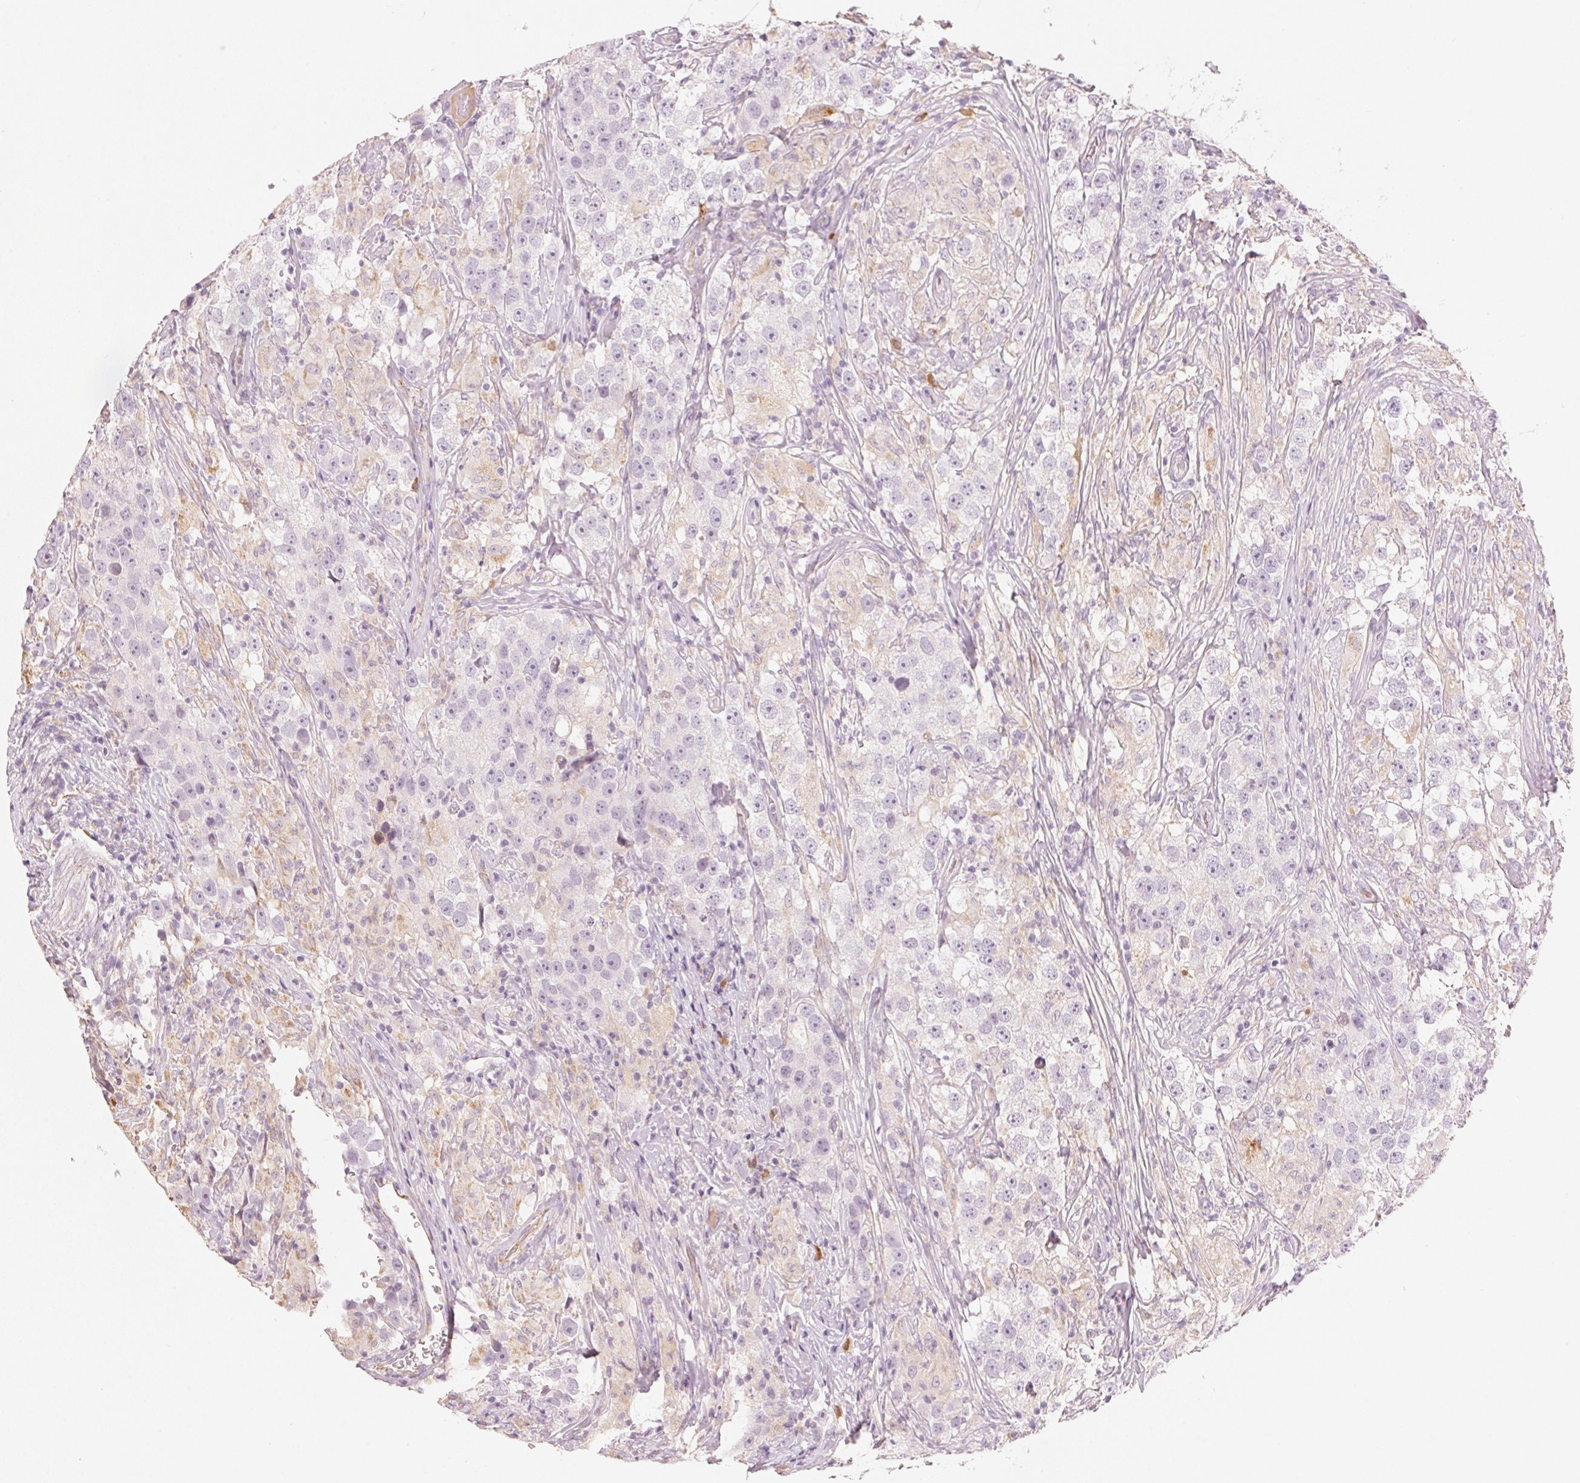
{"staining": {"intensity": "negative", "quantity": "none", "location": "none"}, "tissue": "testis cancer", "cell_type": "Tumor cells", "image_type": "cancer", "snomed": [{"axis": "morphology", "description": "Seminoma, NOS"}, {"axis": "topography", "description": "Testis"}], "caption": "Immunohistochemical staining of seminoma (testis) displays no significant expression in tumor cells.", "gene": "RMDN2", "patient": {"sex": "male", "age": 46}}